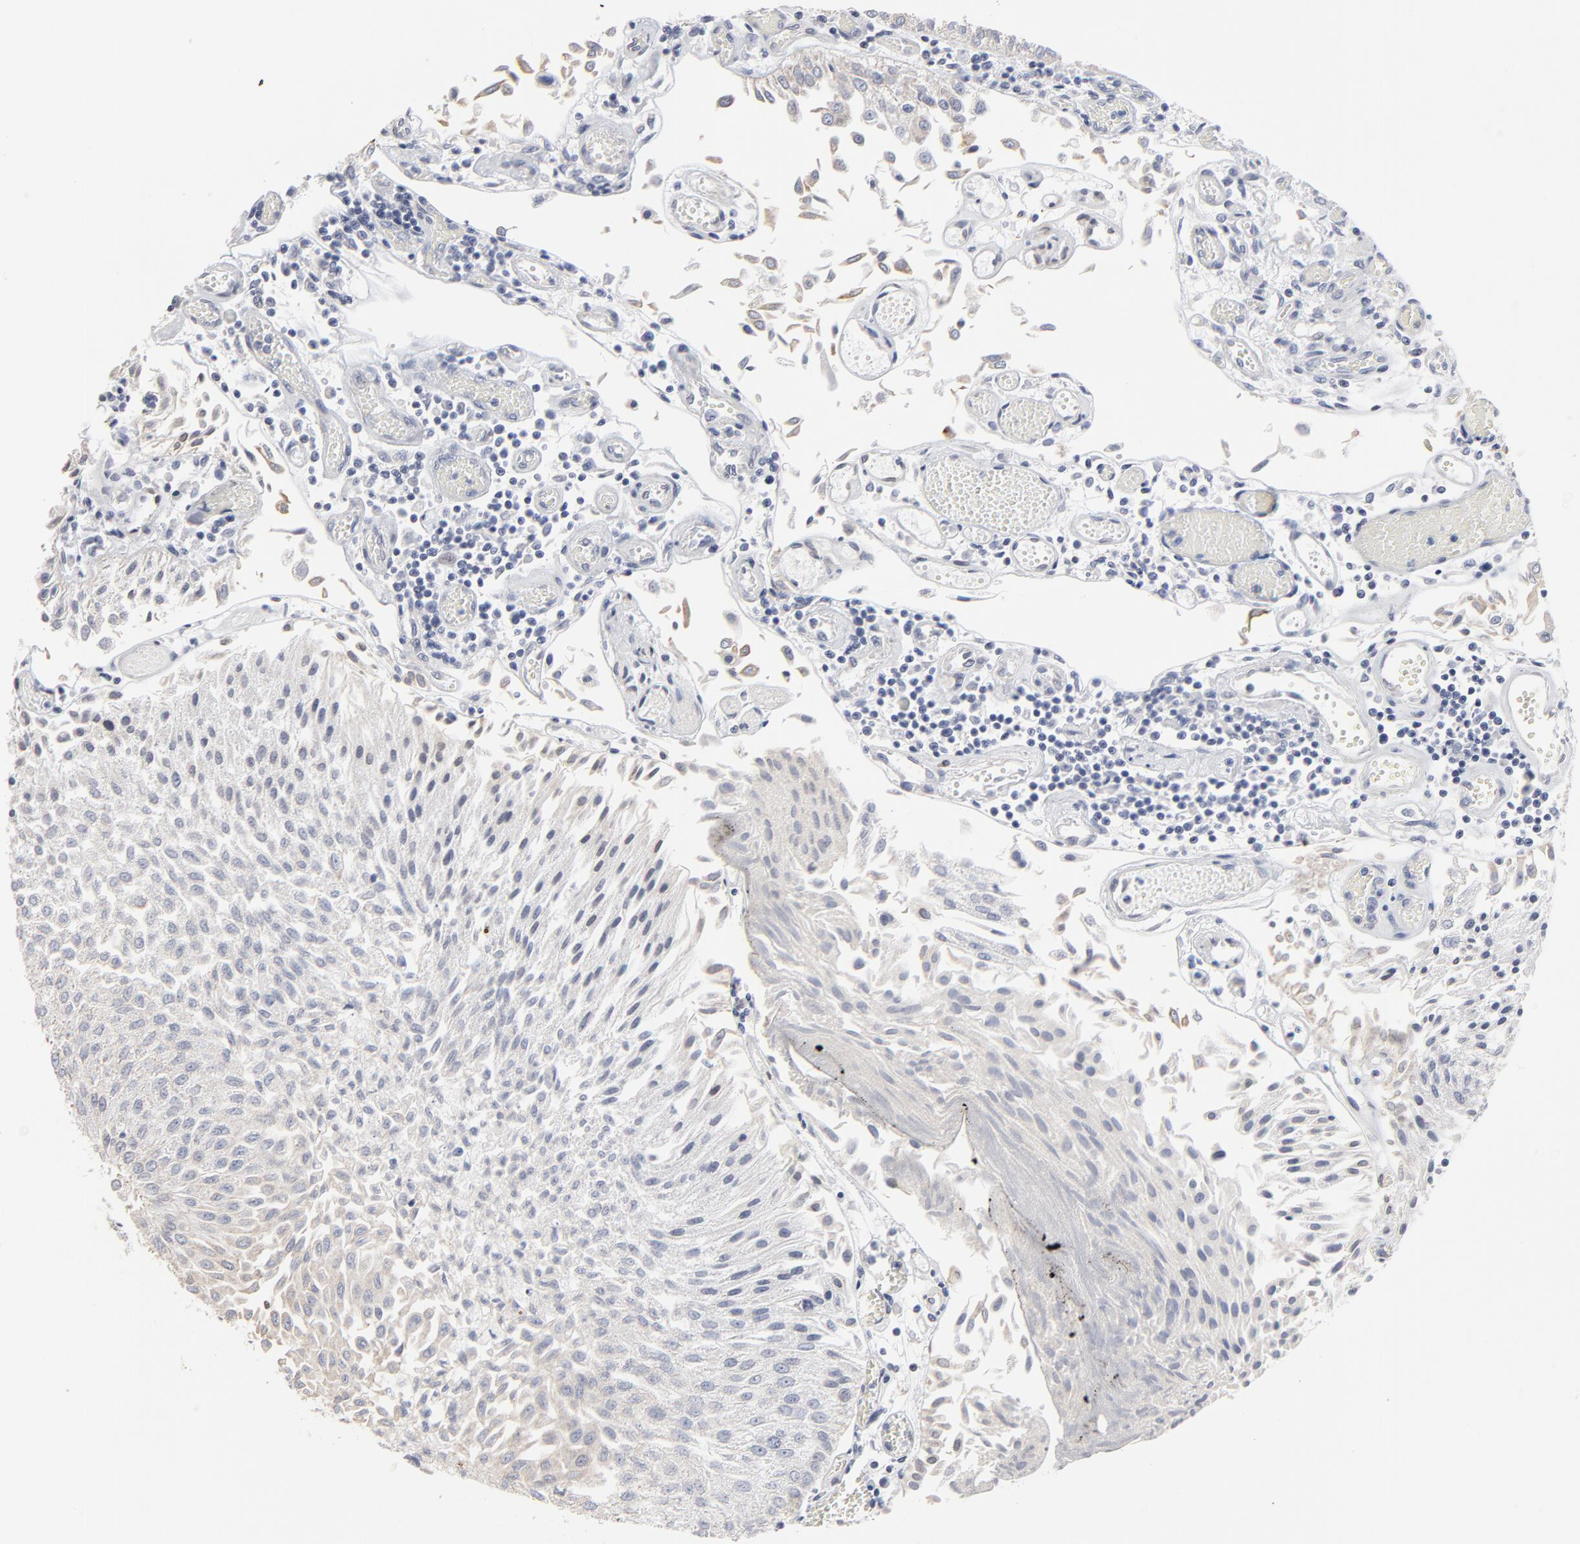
{"staining": {"intensity": "negative", "quantity": "none", "location": "none"}, "tissue": "urothelial cancer", "cell_type": "Tumor cells", "image_type": "cancer", "snomed": [{"axis": "morphology", "description": "Urothelial carcinoma, Low grade"}, {"axis": "topography", "description": "Urinary bladder"}], "caption": "The image demonstrates no significant staining in tumor cells of low-grade urothelial carcinoma. (Brightfield microscopy of DAB immunohistochemistry (IHC) at high magnification).", "gene": "SYNE2", "patient": {"sex": "male", "age": 86}}